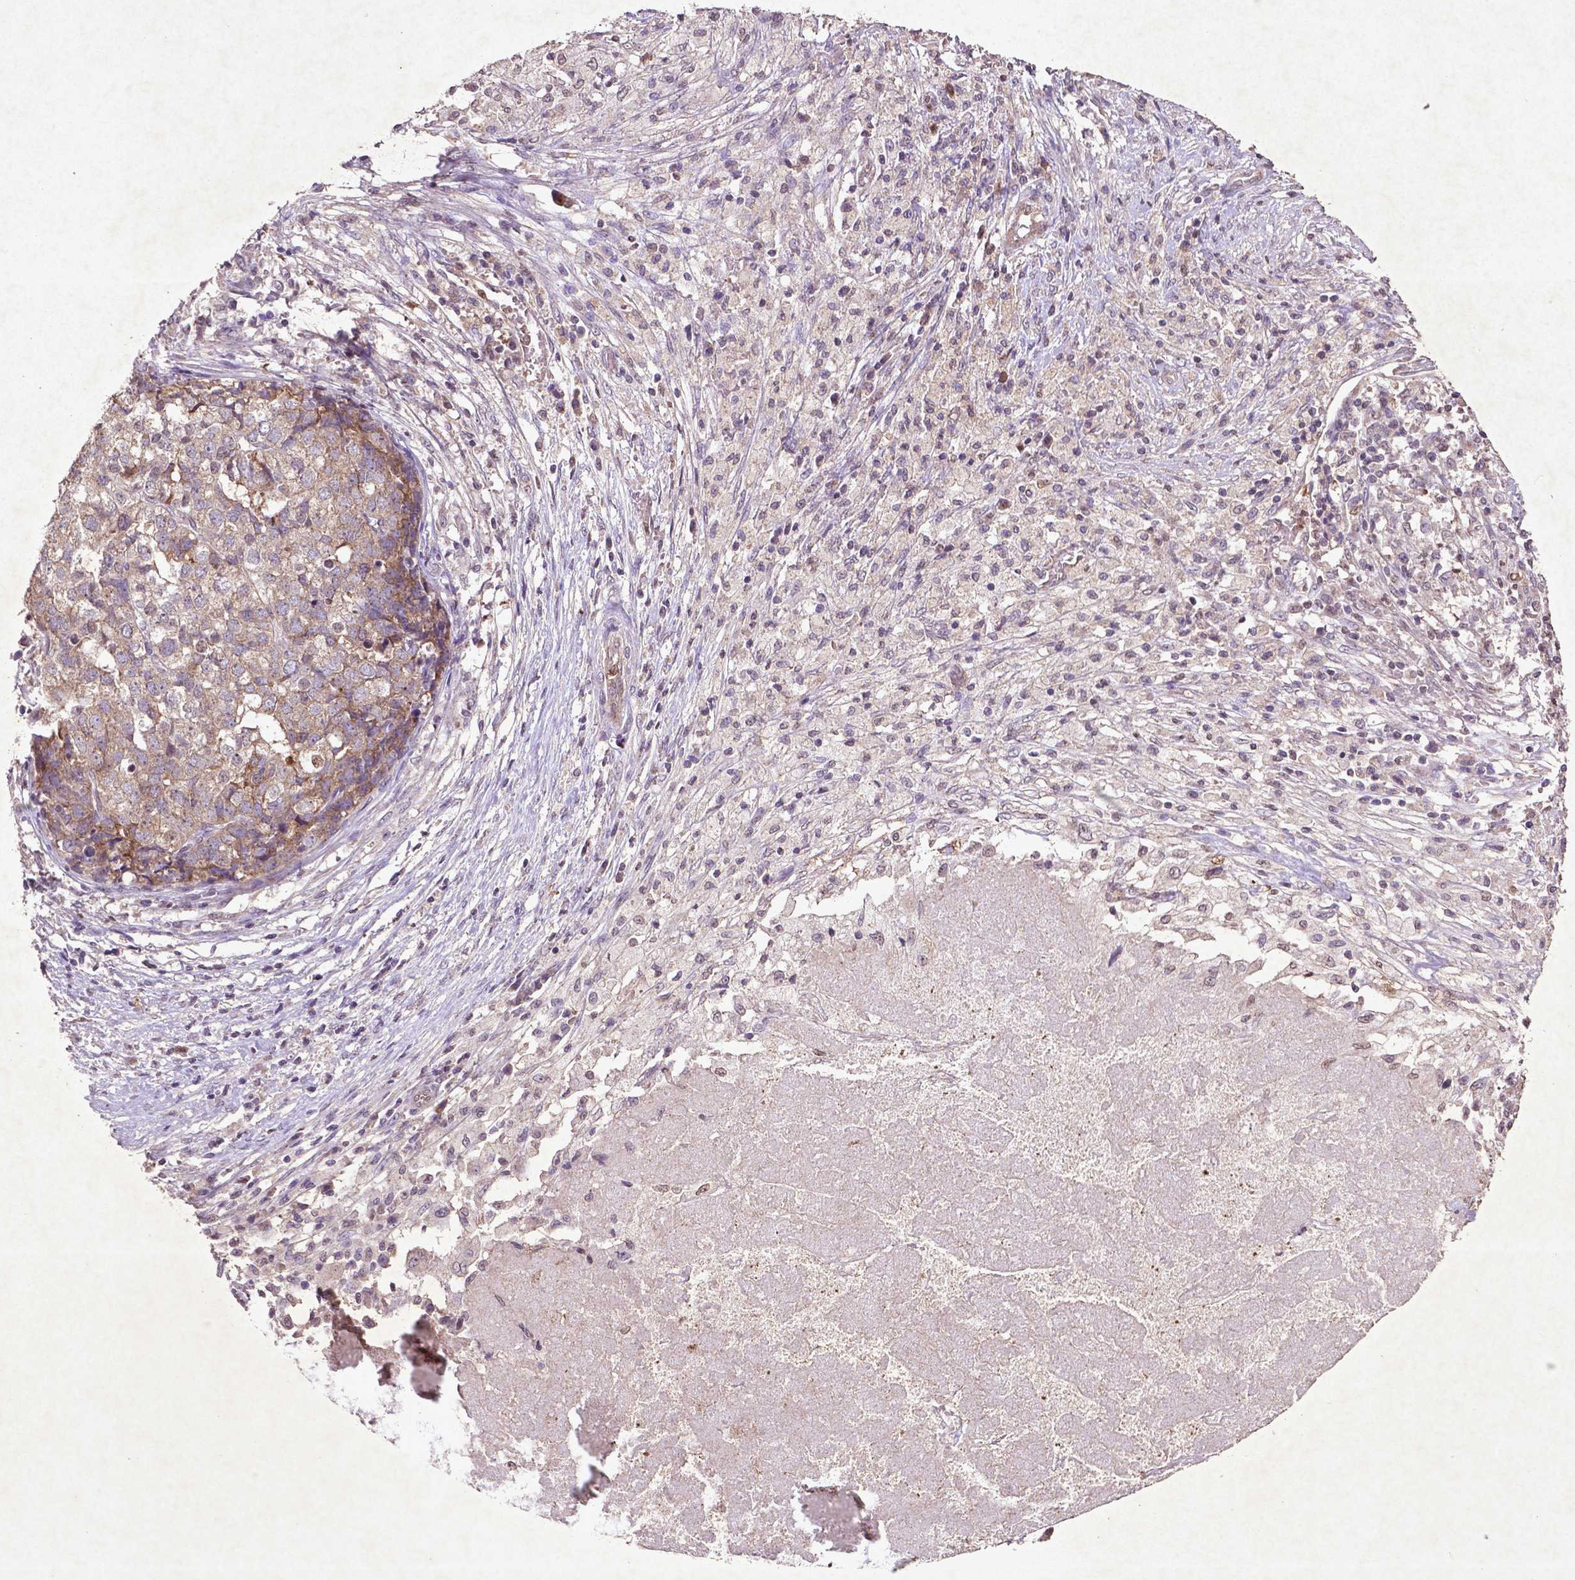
{"staining": {"intensity": "weak", "quantity": "25%-75%", "location": "cytoplasmic/membranous"}, "tissue": "stomach cancer", "cell_type": "Tumor cells", "image_type": "cancer", "snomed": [{"axis": "morphology", "description": "Adenocarcinoma, NOS"}, {"axis": "topography", "description": "Stomach"}], "caption": "Tumor cells exhibit low levels of weak cytoplasmic/membranous positivity in approximately 25%-75% of cells in adenocarcinoma (stomach).", "gene": "MTOR", "patient": {"sex": "male", "age": 69}}